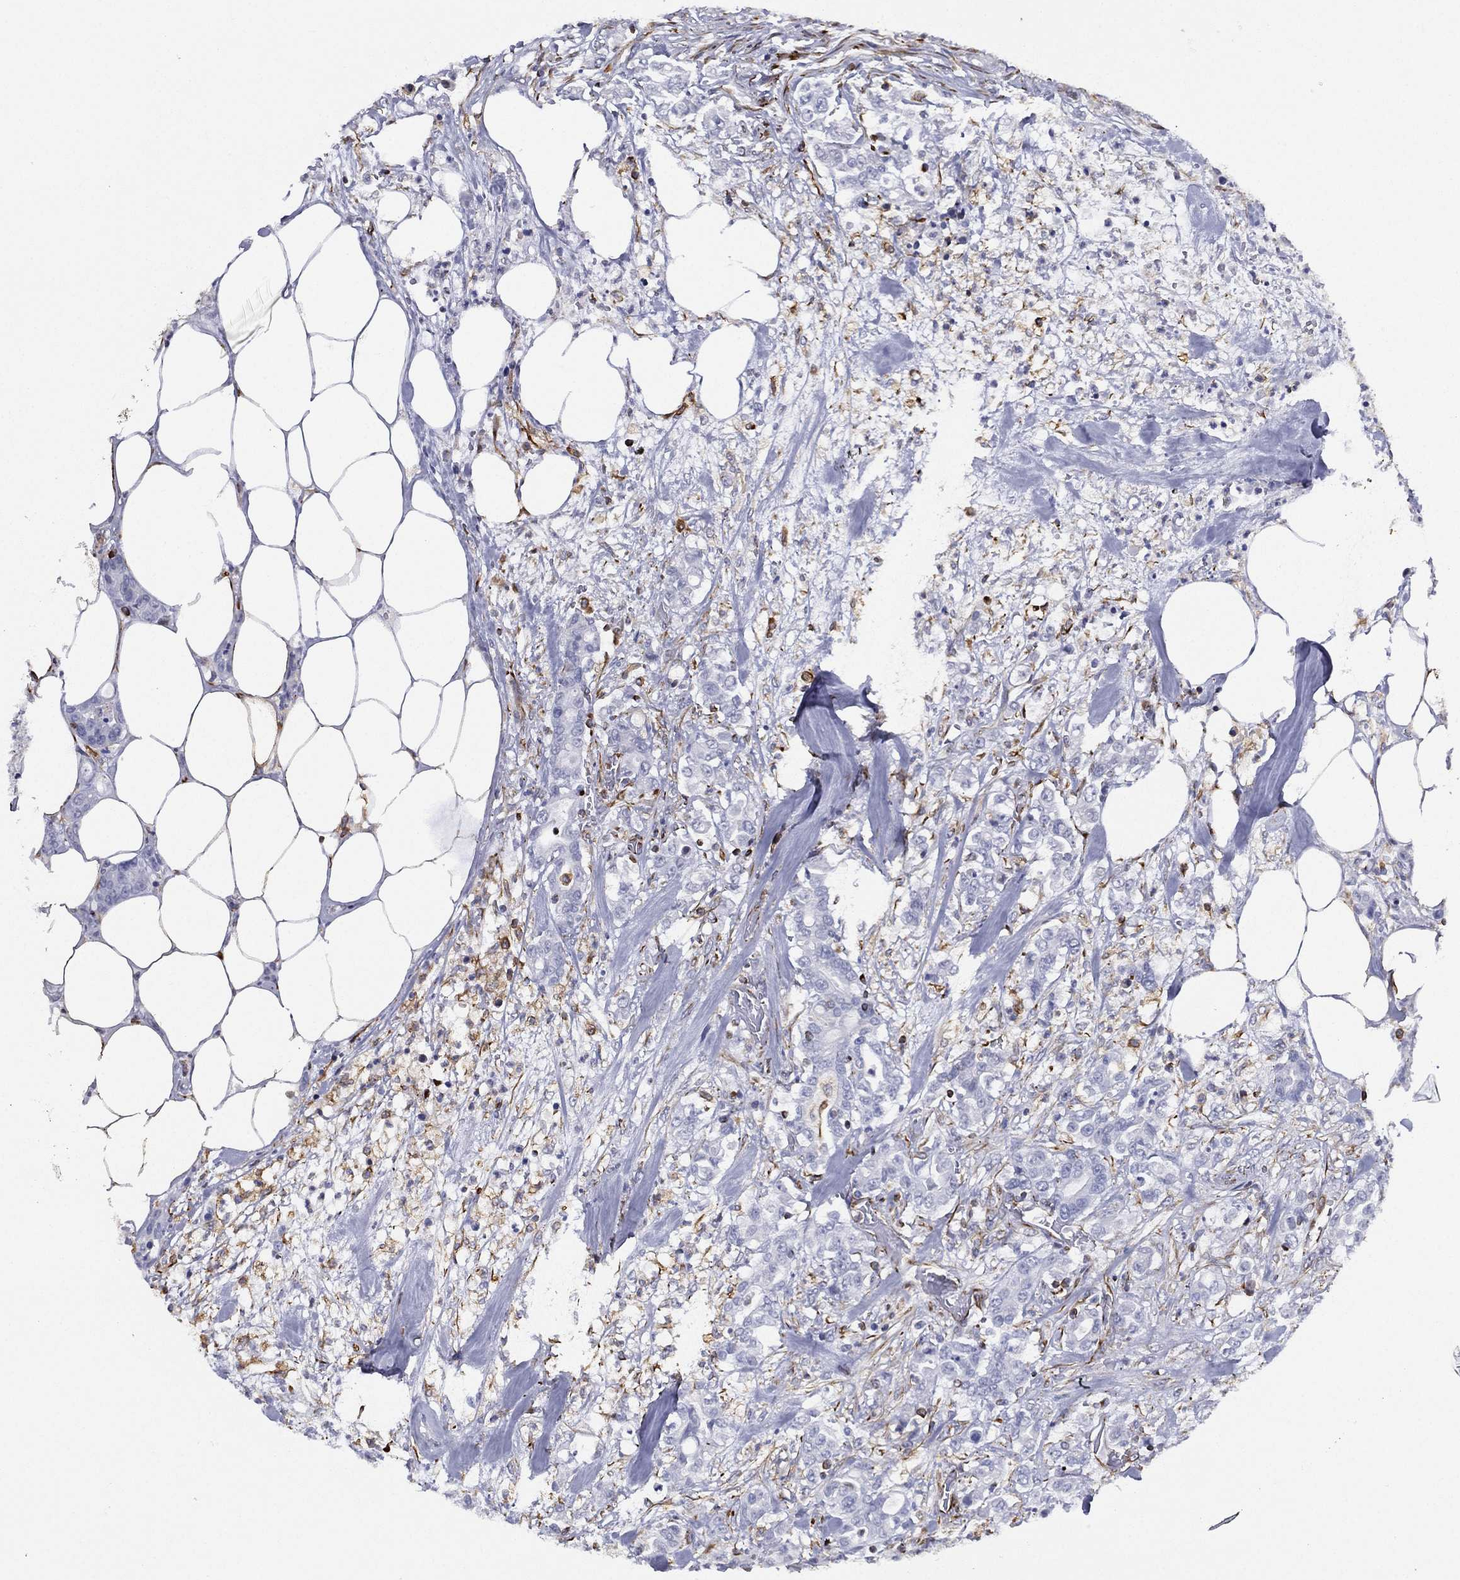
{"staining": {"intensity": "negative", "quantity": "none", "location": "none"}, "tissue": "colorectal cancer", "cell_type": "Tumor cells", "image_type": "cancer", "snomed": [{"axis": "morphology", "description": "Adenocarcinoma, NOS"}, {"axis": "topography", "description": "Colon"}], "caption": "High magnification brightfield microscopy of colorectal cancer stained with DAB (3,3'-diaminobenzidine) (brown) and counterstained with hematoxylin (blue): tumor cells show no significant staining. (Stains: DAB immunohistochemistry (IHC) with hematoxylin counter stain, Microscopy: brightfield microscopy at high magnification).", "gene": "MAS1", "patient": {"sex": "female", "age": 69}}